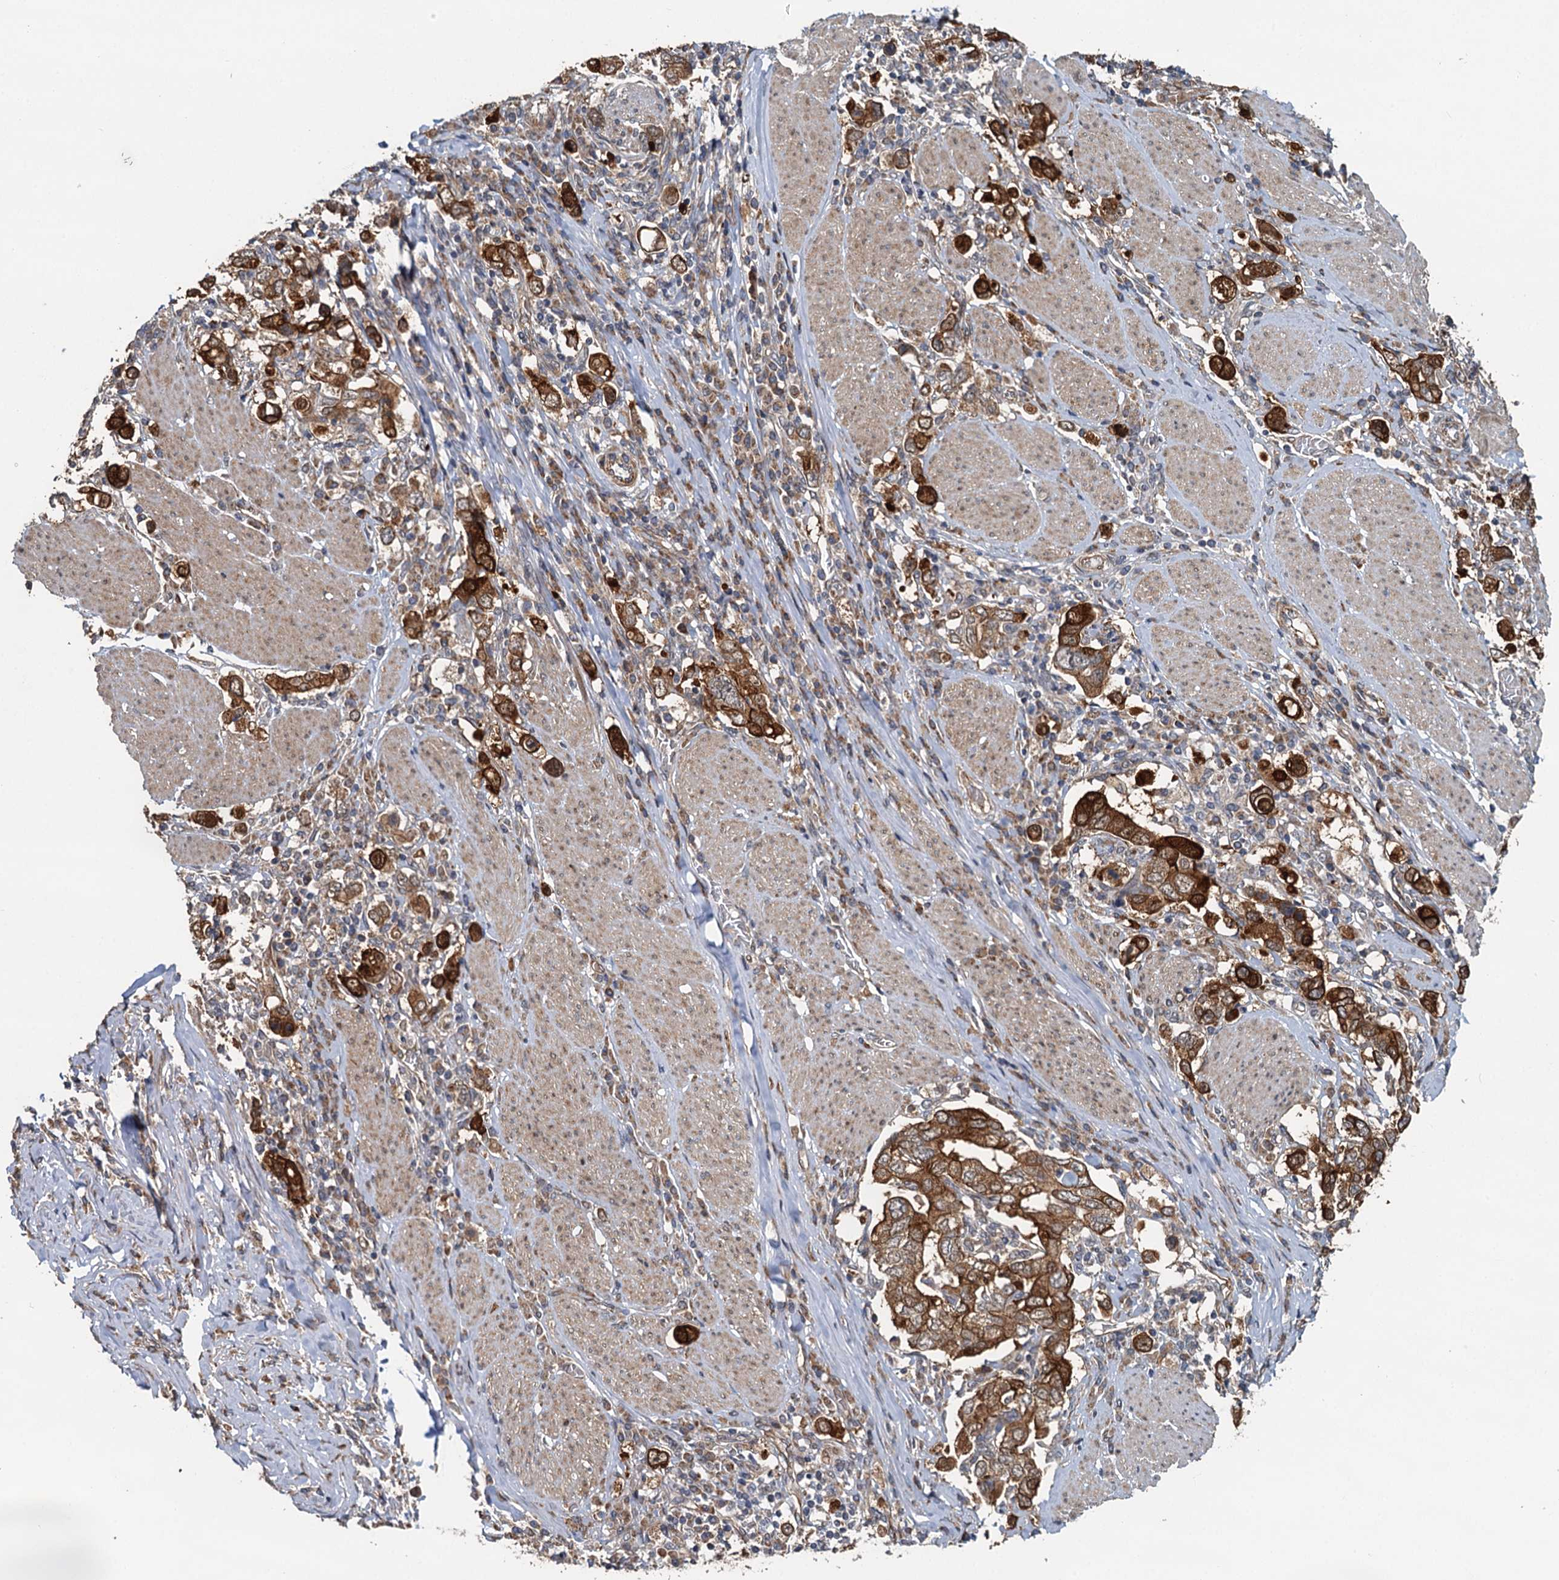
{"staining": {"intensity": "strong", "quantity": ">75%", "location": "cytoplasmic/membranous"}, "tissue": "stomach cancer", "cell_type": "Tumor cells", "image_type": "cancer", "snomed": [{"axis": "morphology", "description": "Adenocarcinoma, NOS"}, {"axis": "topography", "description": "Stomach, upper"}], "caption": "Brown immunohistochemical staining in human stomach cancer (adenocarcinoma) shows strong cytoplasmic/membranous expression in about >75% of tumor cells.", "gene": "LRRK2", "patient": {"sex": "male", "age": 62}}